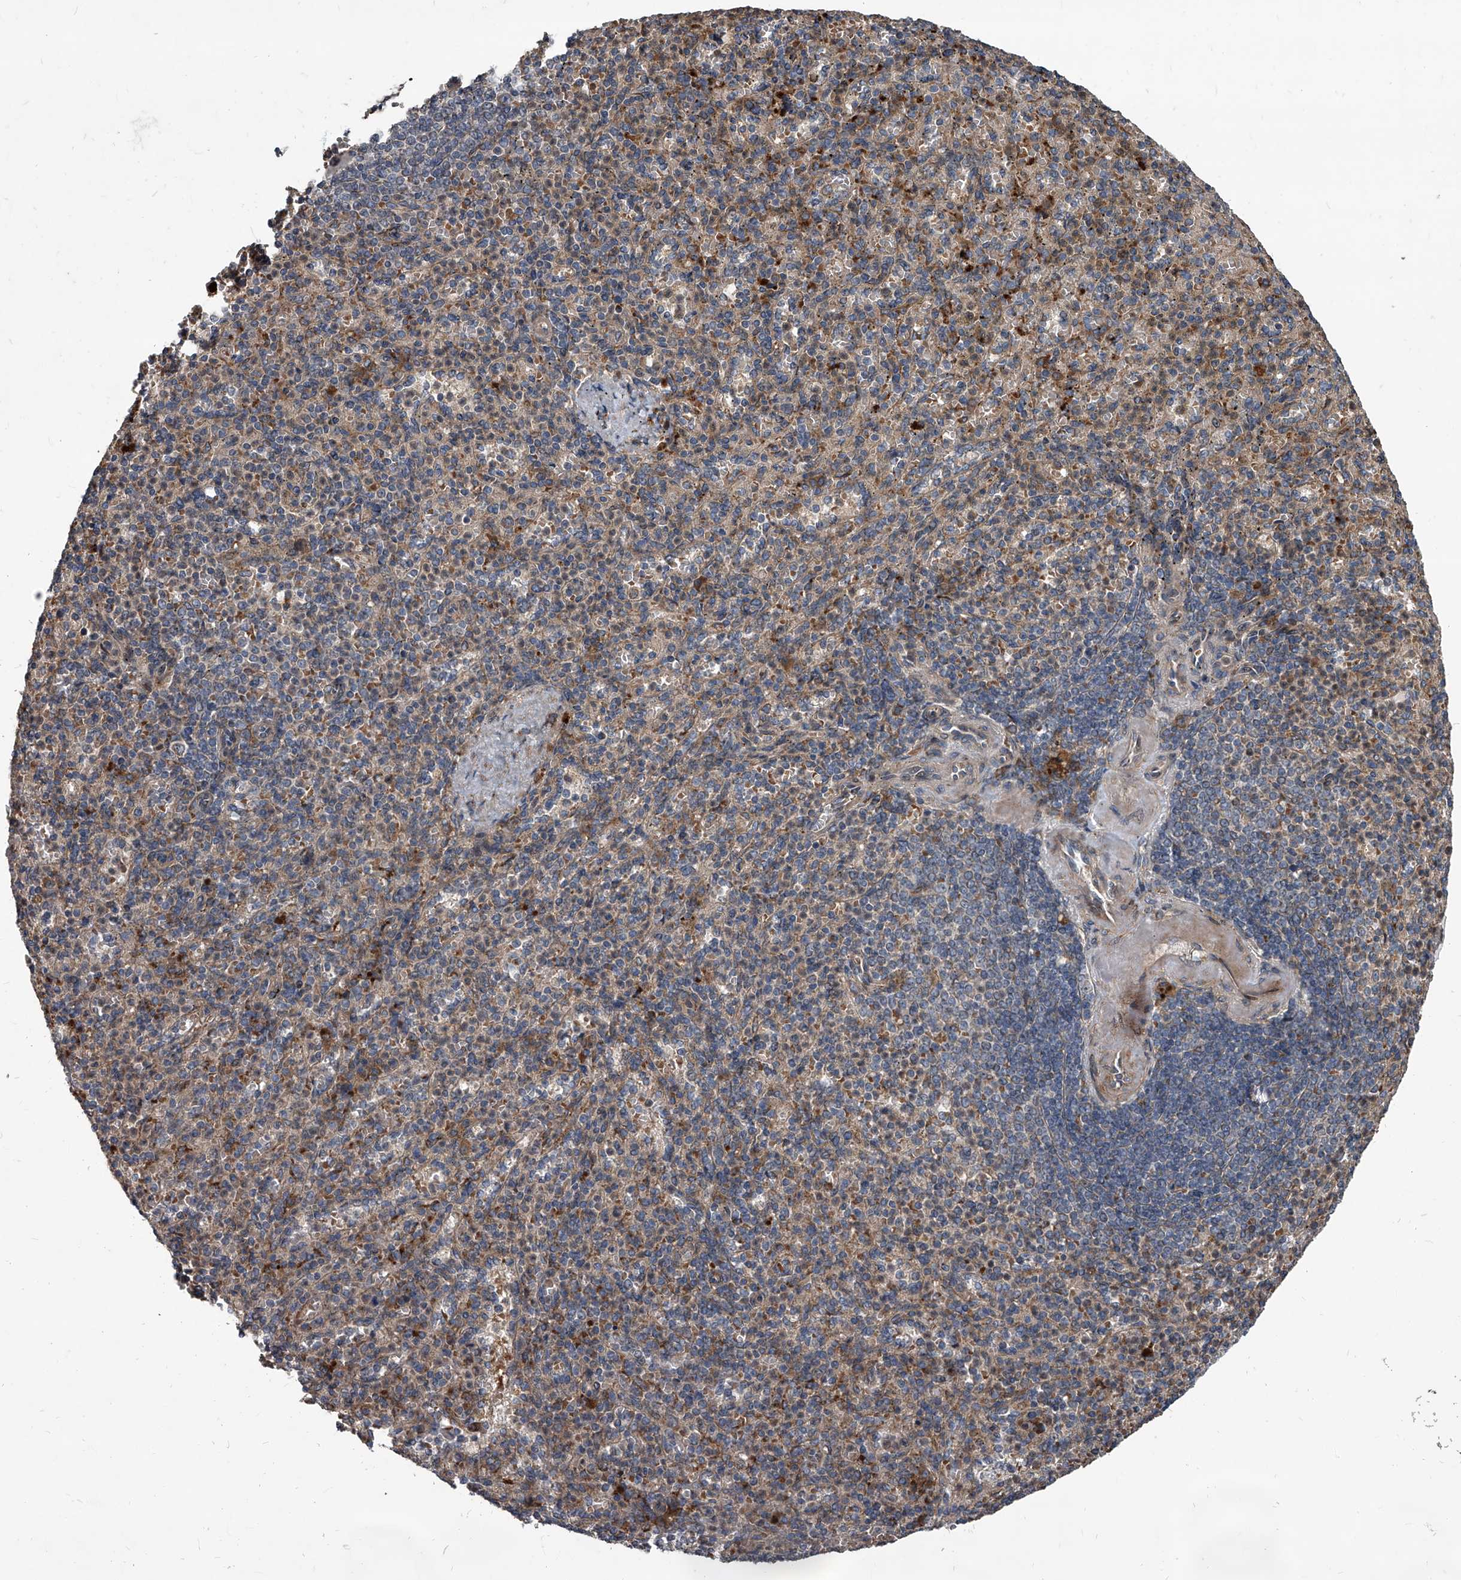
{"staining": {"intensity": "moderate", "quantity": "<25%", "location": "cytoplasmic/membranous"}, "tissue": "spleen", "cell_type": "Cells in red pulp", "image_type": "normal", "snomed": [{"axis": "morphology", "description": "Normal tissue, NOS"}, {"axis": "topography", "description": "Spleen"}], "caption": "Moderate cytoplasmic/membranous staining is appreciated in approximately <25% of cells in red pulp in normal spleen.", "gene": "EVA1C", "patient": {"sex": "female", "age": 74}}